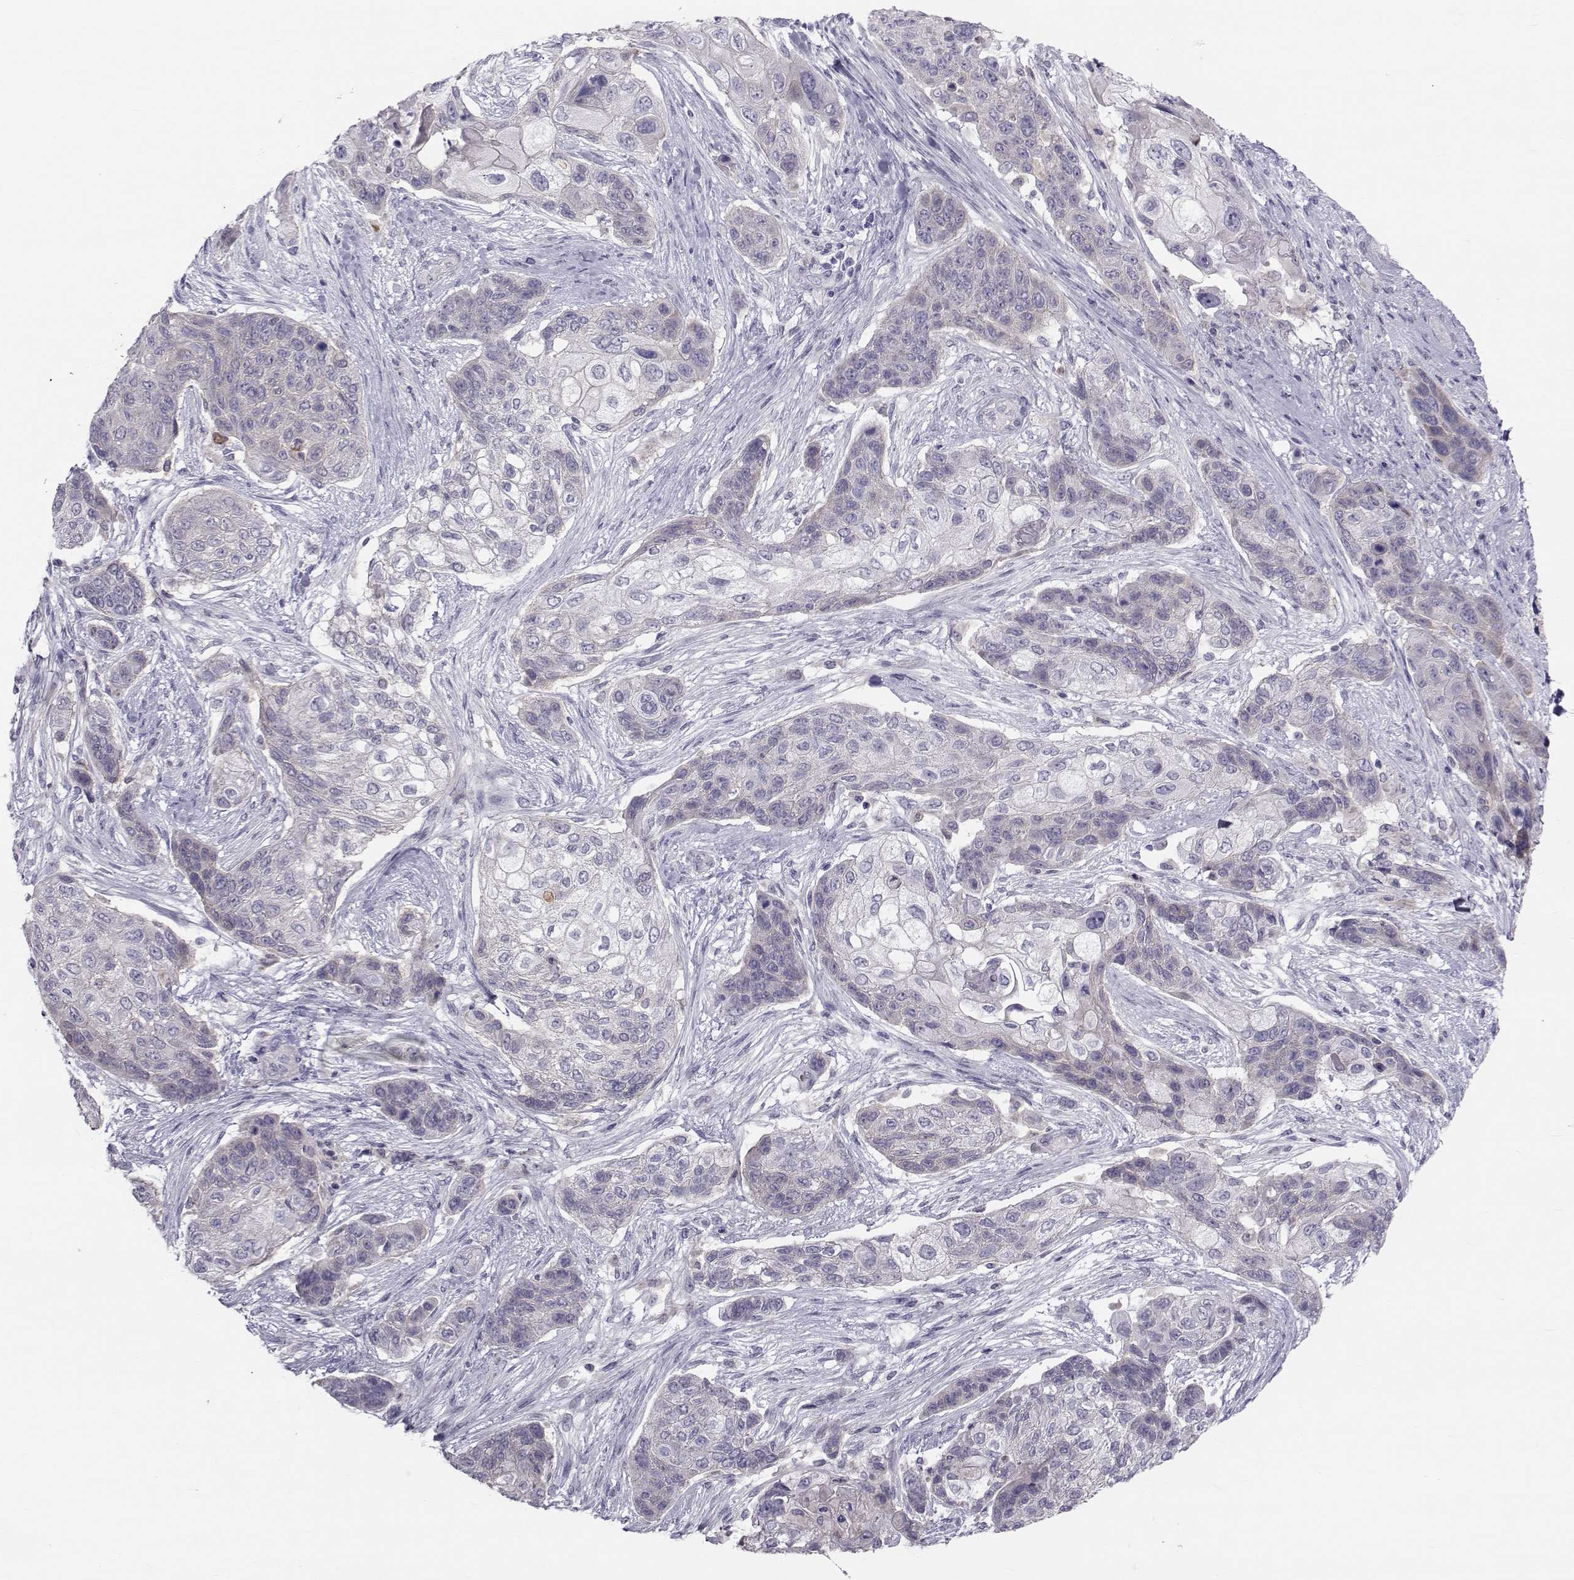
{"staining": {"intensity": "negative", "quantity": "none", "location": "none"}, "tissue": "lung cancer", "cell_type": "Tumor cells", "image_type": "cancer", "snomed": [{"axis": "morphology", "description": "Squamous cell carcinoma, NOS"}, {"axis": "topography", "description": "Lung"}], "caption": "This micrograph is of lung squamous cell carcinoma stained with IHC to label a protein in brown with the nuclei are counter-stained blue. There is no positivity in tumor cells.", "gene": "GARIN3", "patient": {"sex": "male", "age": 69}}